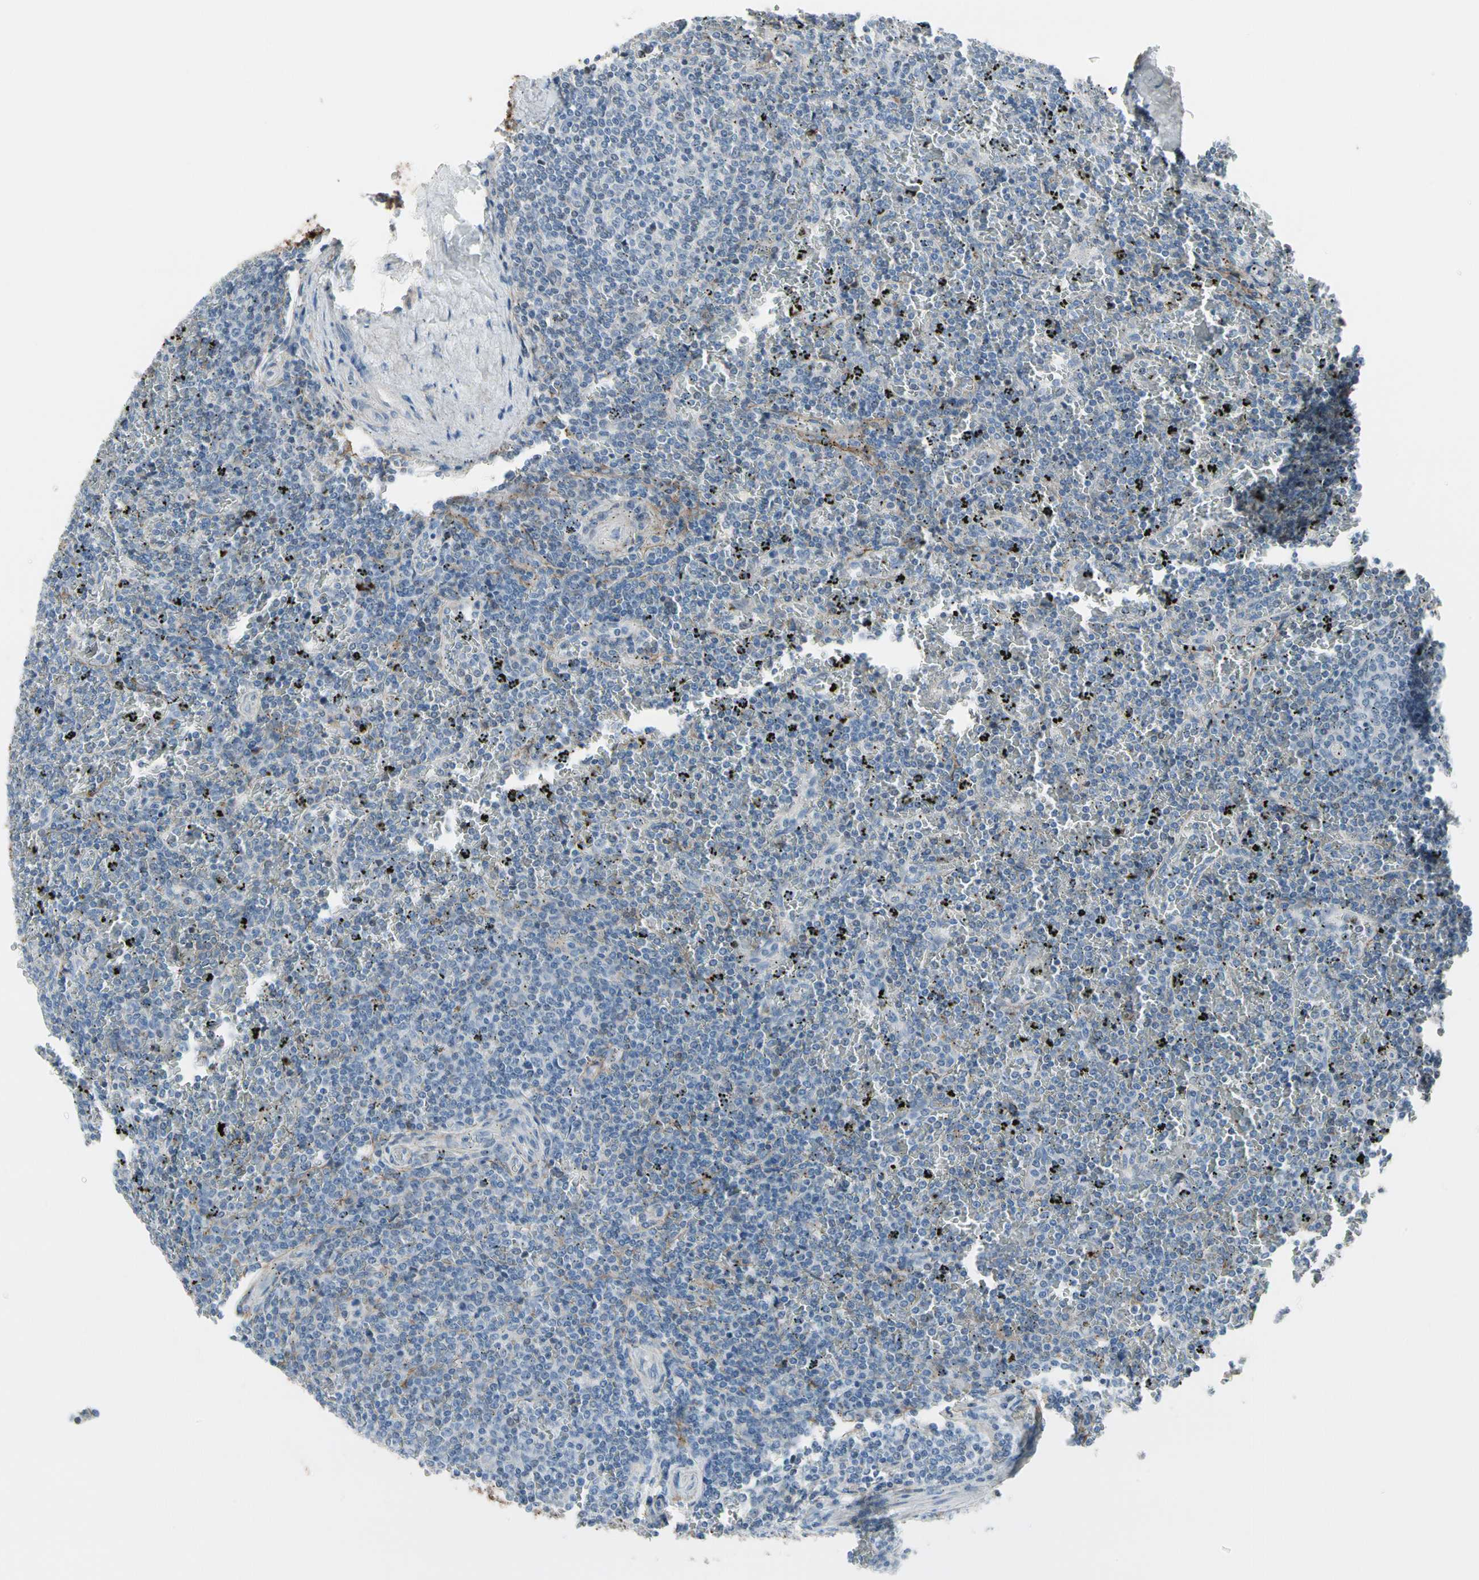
{"staining": {"intensity": "negative", "quantity": "none", "location": "none"}, "tissue": "lymphoma", "cell_type": "Tumor cells", "image_type": "cancer", "snomed": [{"axis": "morphology", "description": "Malignant lymphoma, non-Hodgkin's type, Low grade"}, {"axis": "topography", "description": "Spleen"}], "caption": "This is an IHC micrograph of lymphoma. There is no expression in tumor cells.", "gene": "PIGR", "patient": {"sex": "female", "age": 77}}